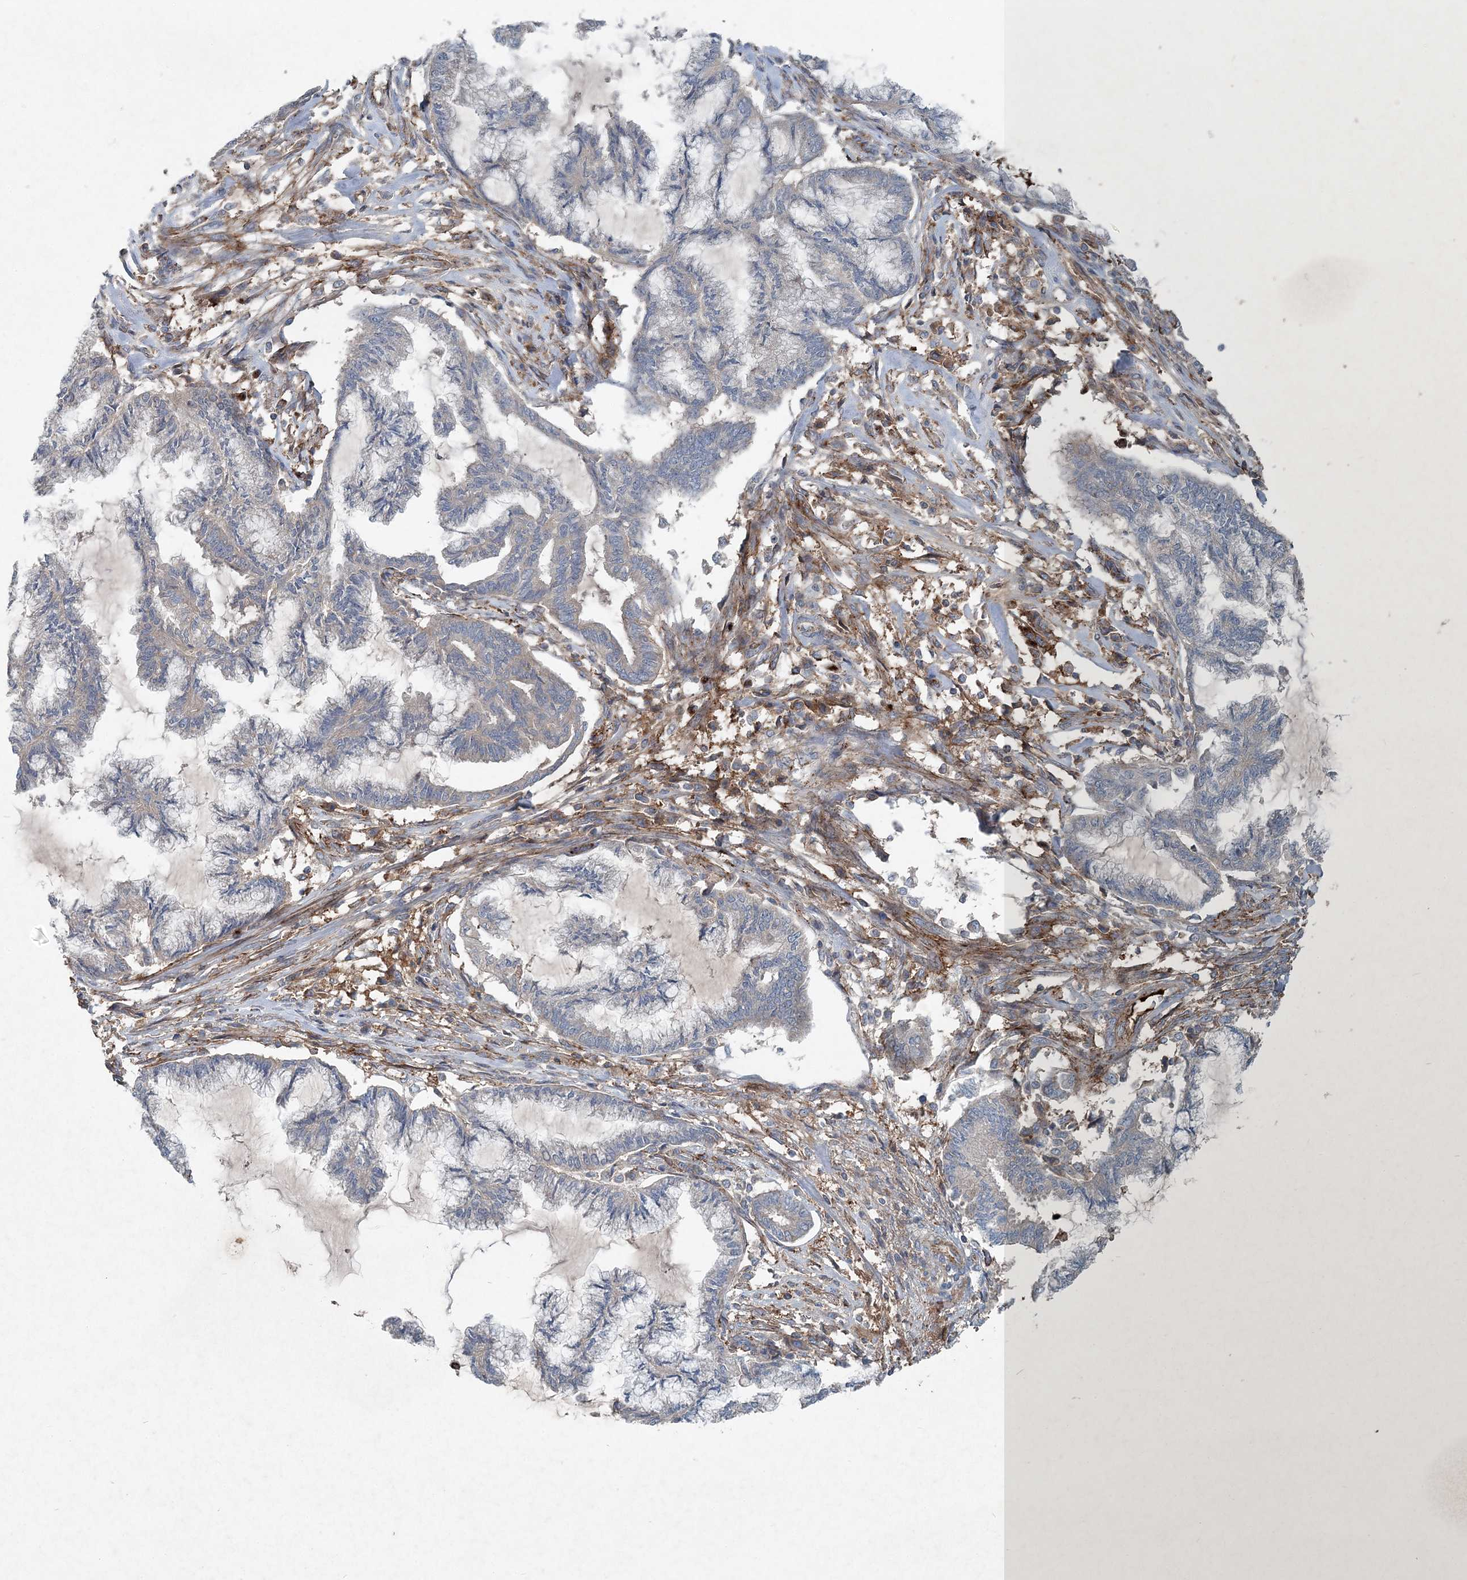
{"staining": {"intensity": "negative", "quantity": "none", "location": "none"}, "tissue": "endometrial cancer", "cell_type": "Tumor cells", "image_type": "cancer", "snomed": [{"axis": "morphology", "description": "Adenocarcinoma, NOS"}, {"axis": "topography", "description": "Endometrium"}], "caption": "Immunohistochemistry image of adenocarcinoma (endometrial) stained for a protein (brown), which exhibits no expression in tumor cells. The staining was performed using DAB to visualize the protein expression in brown, while the nuclei were stained in blue with hematoxylin (Magnification: 20x).", "gene": "ABHD14B", "patient": {"sex": "female", "age": 86}}